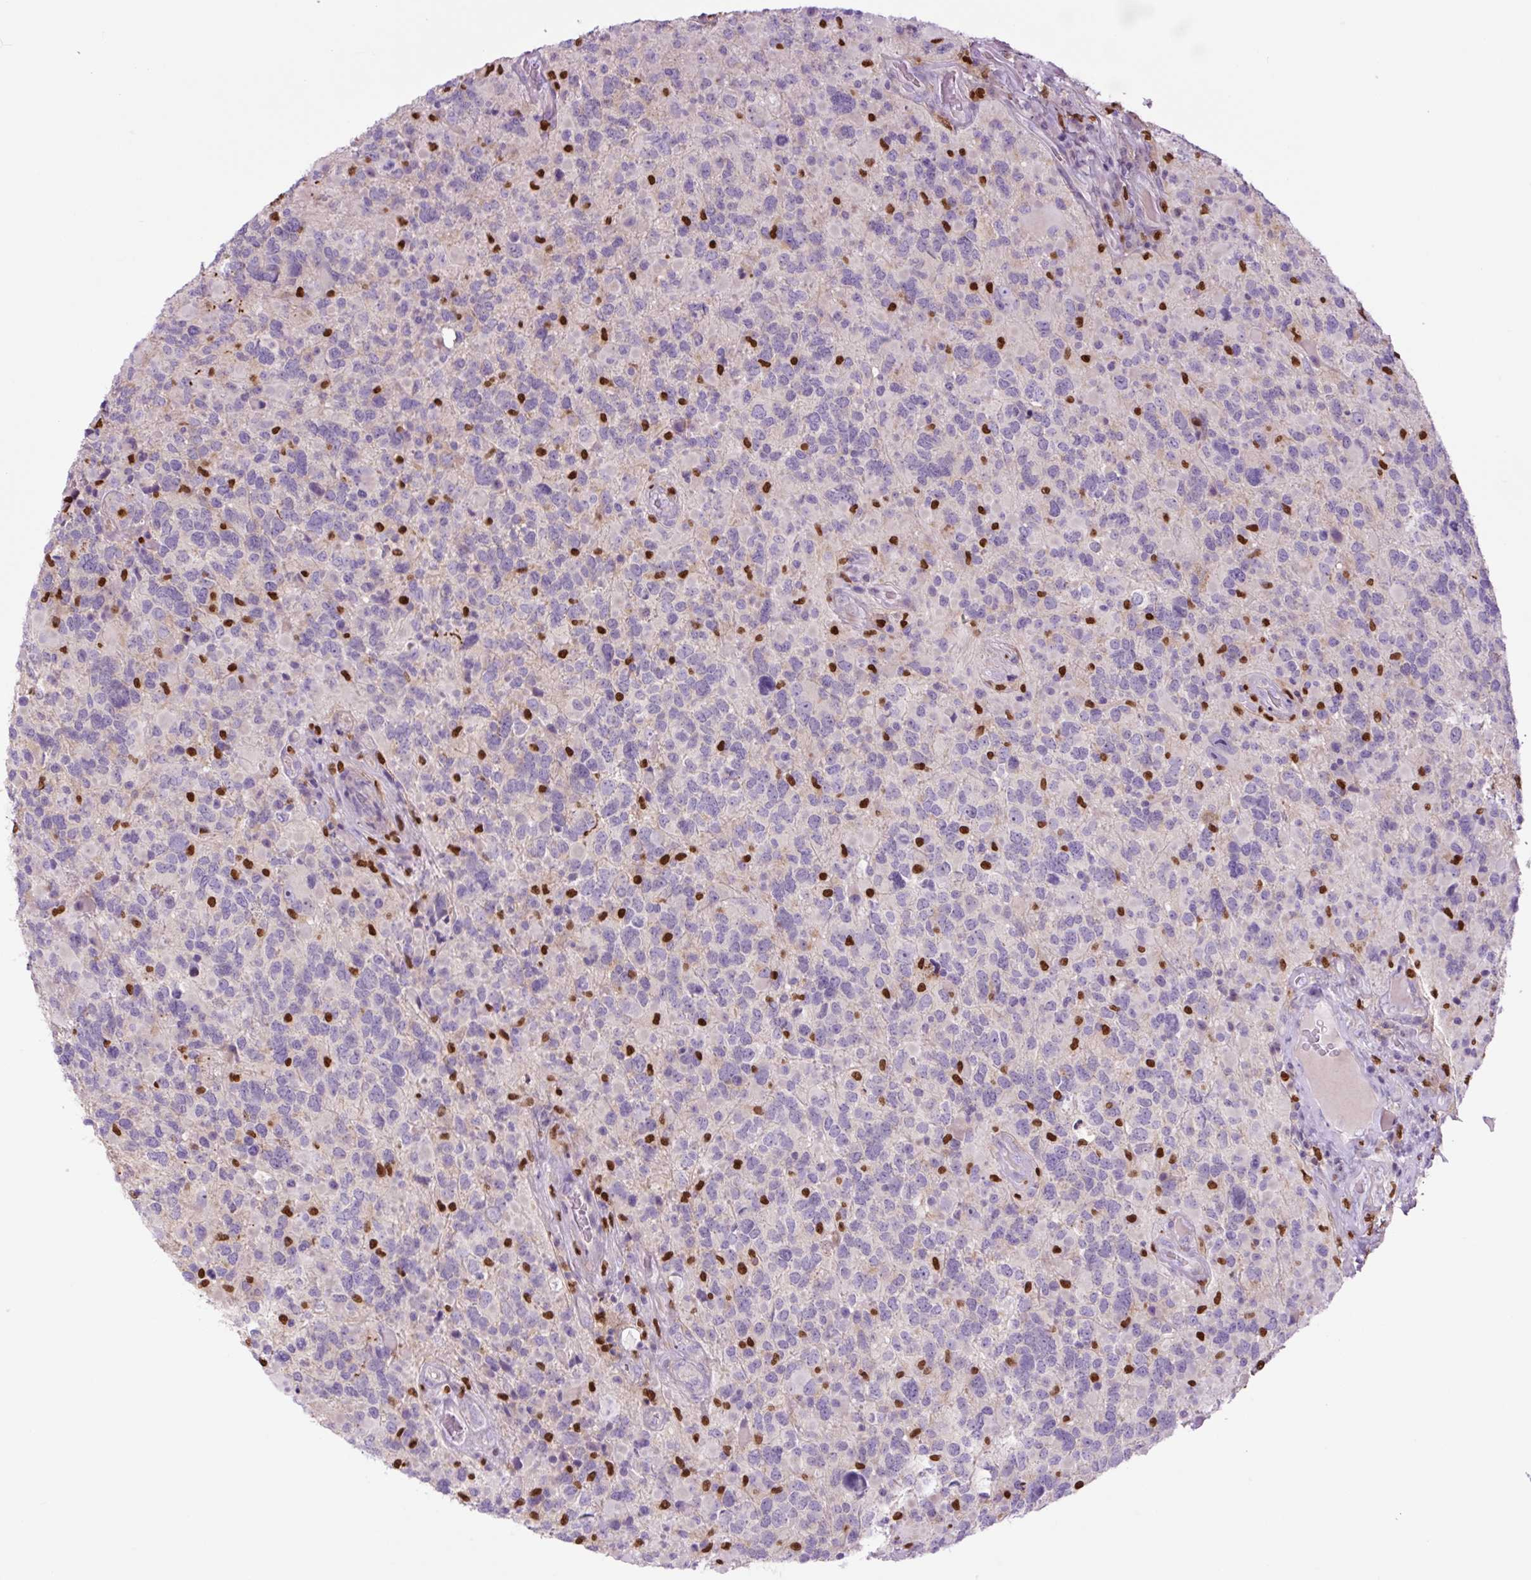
{"staining": {"intensity": "negative", "quantity": "none", "location": "none"}, "tissue": "glioma", "cell_type": "Tumor cells", "image_type": "cancer", "snomed": [{"axis": "morphology", "description": "Glioma, malignant, High grade"}, {"axis": "topography", "description": "Brain"}], "caption": "Tumor cells are negative for brown protein staining in glioma.", "gene": "SPI1", "patient": {"sex": "female", "age": 40}}